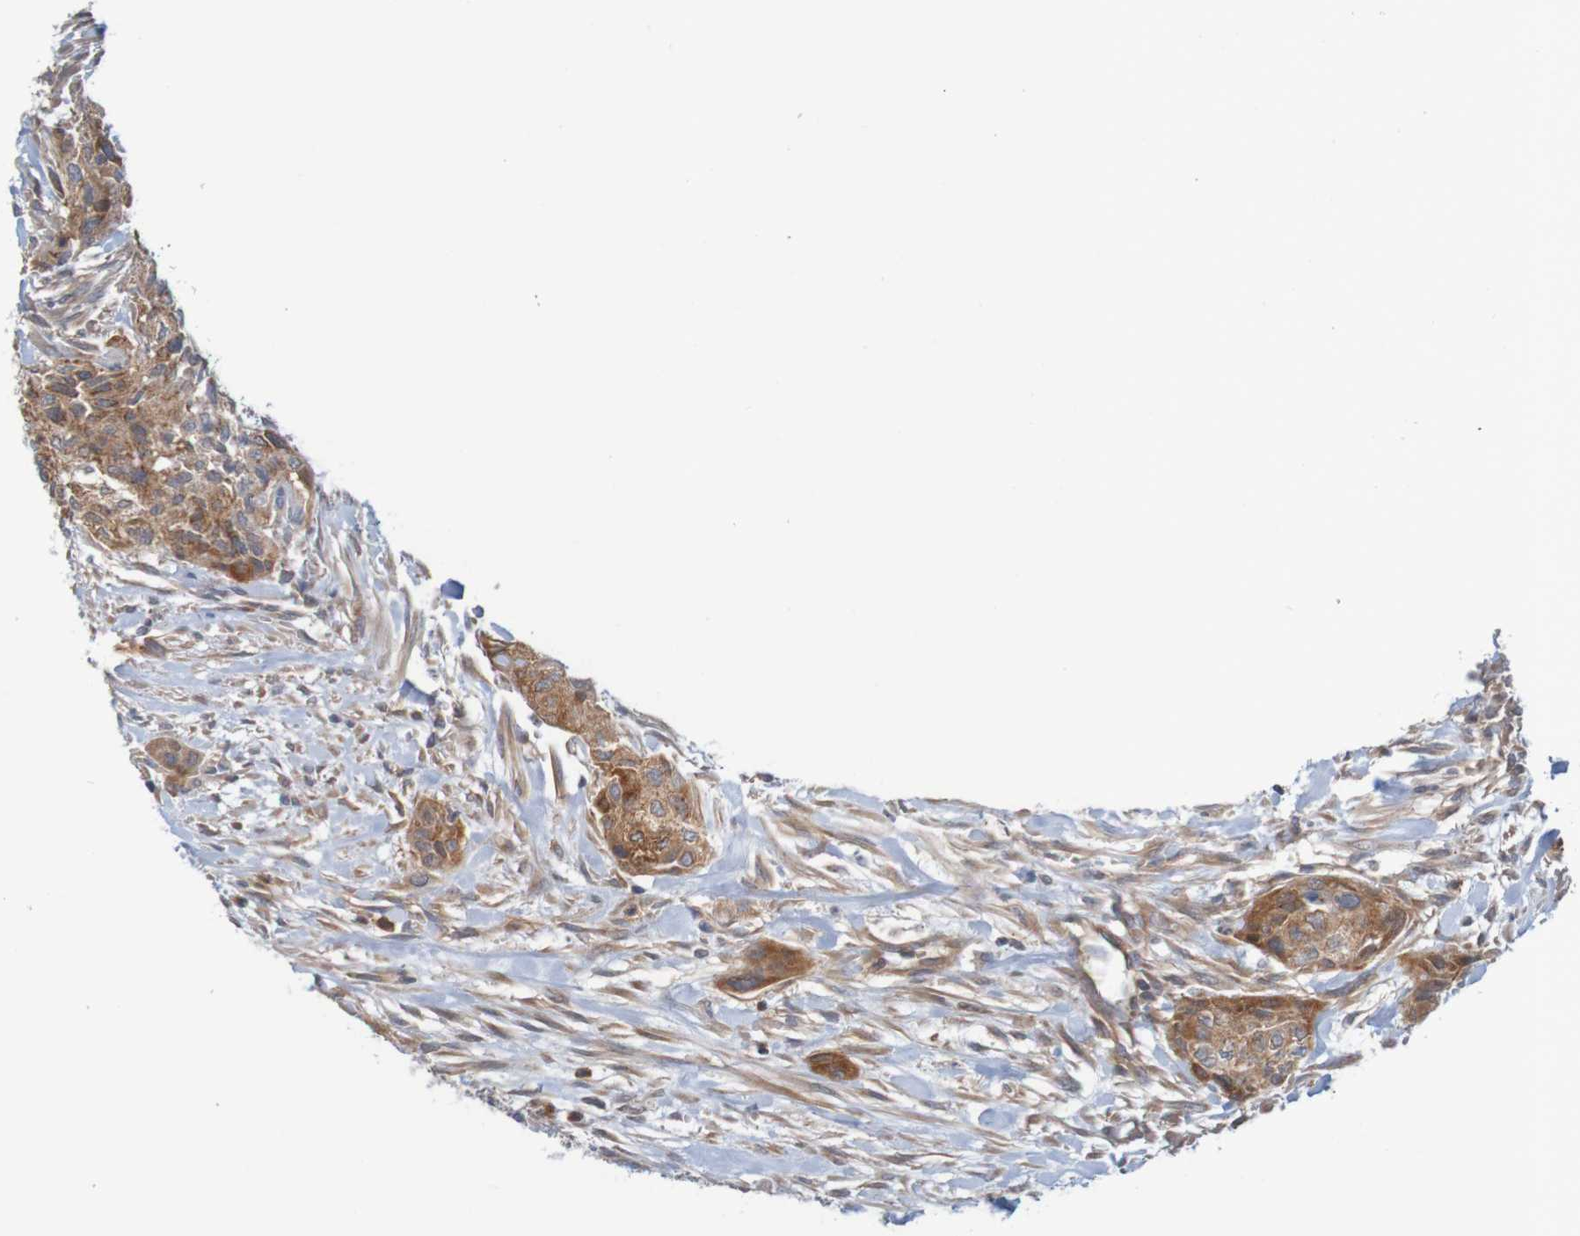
{"staining": {"intensity": "moderate", "quantity": ">75%", "location": "cytoplasmic/membranous"}, "tissue": "urothelial cancer", "cell_type": "Tumor cells", "image_type": "cancer", "snomed": [{"axis": "morphology", "description": "Urothelial carcinoma, High grade"}, {"axis": "topography", "description": "Urinary bladder"}], "caption": "Moderate cytoplasmic/membranous protein expression is seen in about >75% of tumor cells in urothelial cancer. Immunohistochemistry (ihc) stains the protein of interest in brown and the nuclei are stained blue.", "gene": "NAV2", "patient": {"sex": "male", "age": 35}}